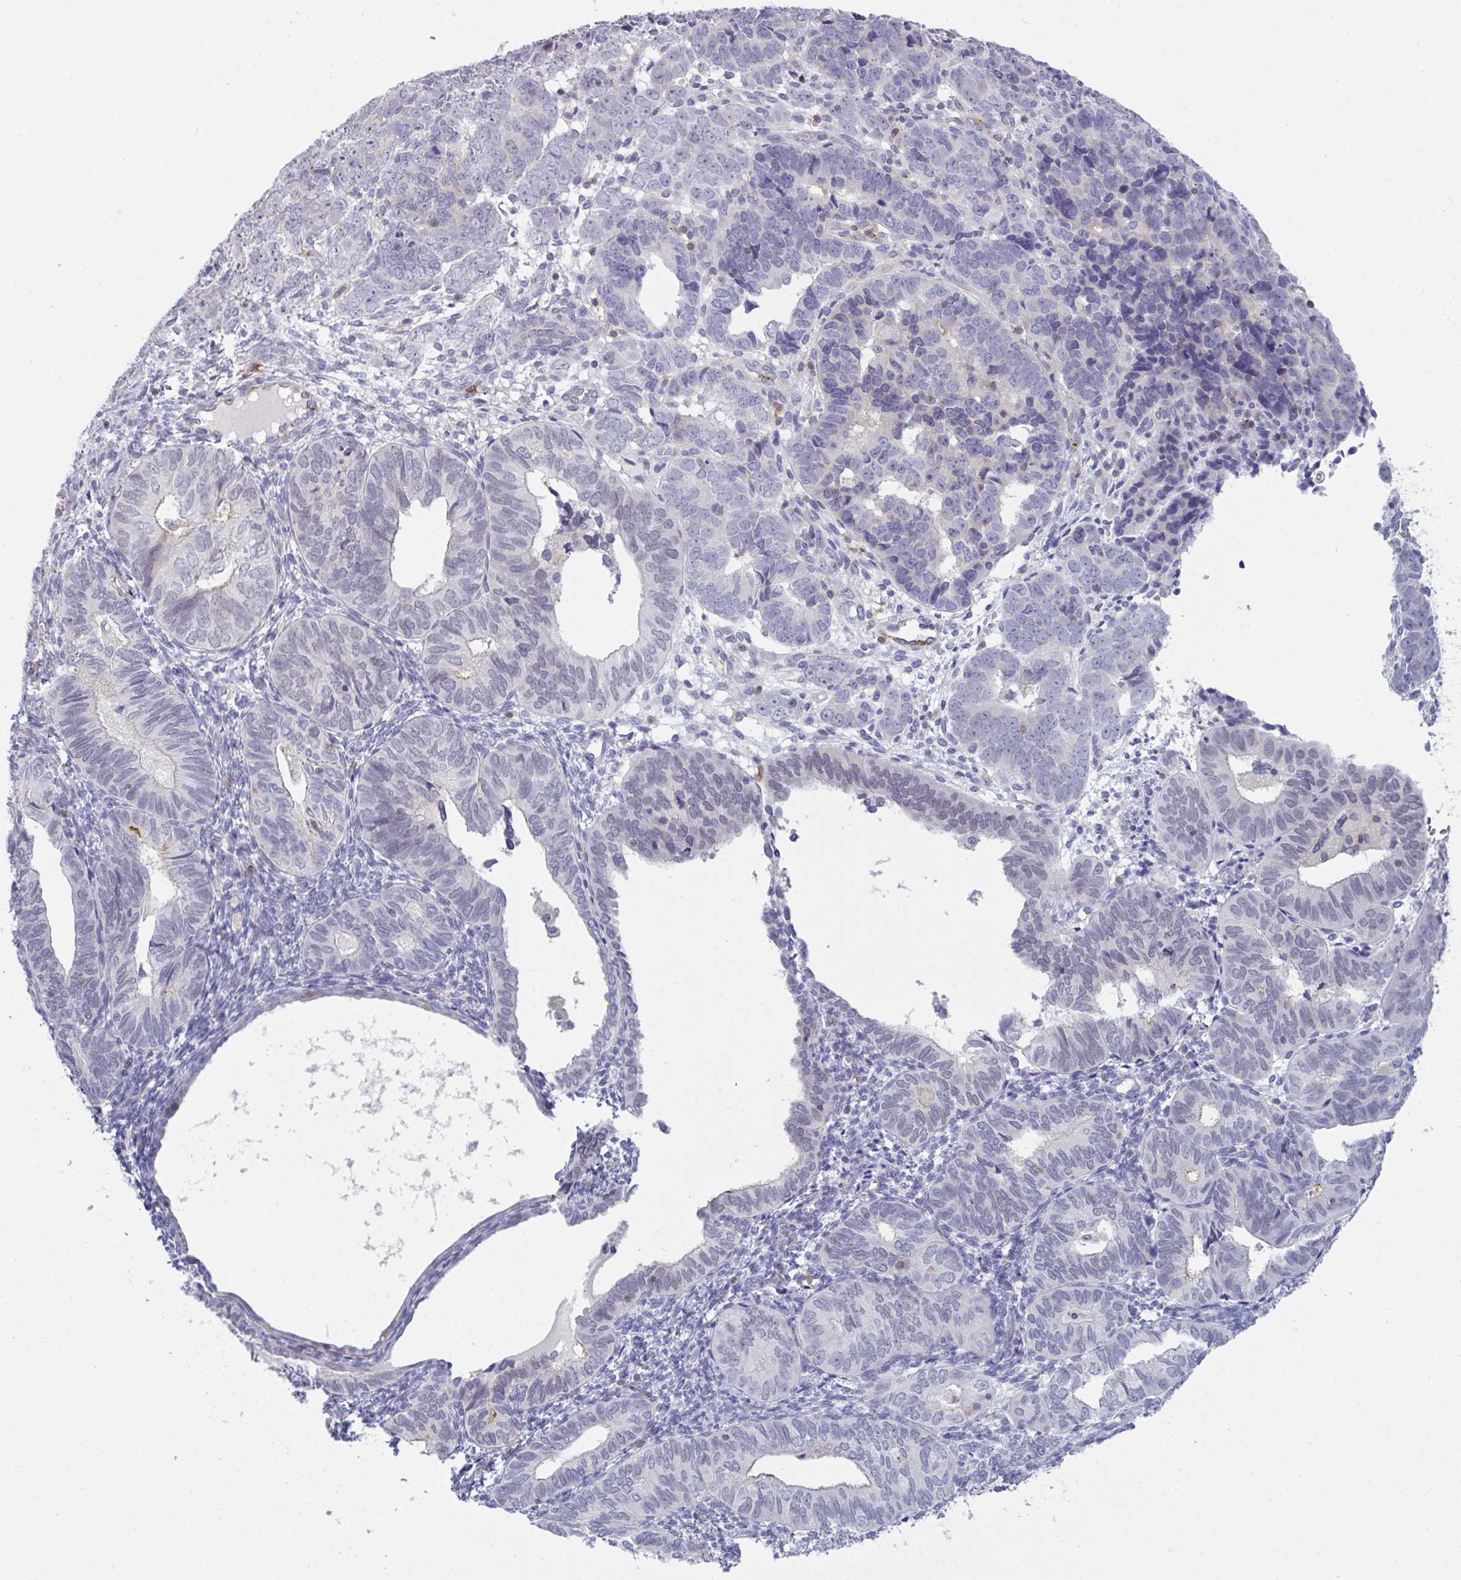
{"staining": {"intensity": "negative", "quantity": "none", "location": "none"}, "tissue": "endometrial cancer", "cell_type": "Tumor cells", "image_type": "cancer", "snomed": [{"axis": "morphology", "description": "Adenocarcinoma, NOS"}, {"axis": "topography", "description": "Endometrium"}], "caption": "IHC micrograph of neoplastic tissue: adenocarcinoma (endometrial) stained with DAB (3,3'-diaminobenzidine) demonstrates no significant protein positivity in tumor cells.", "gene": "CD80", "patient": {"sex": "female", "age": 82}}